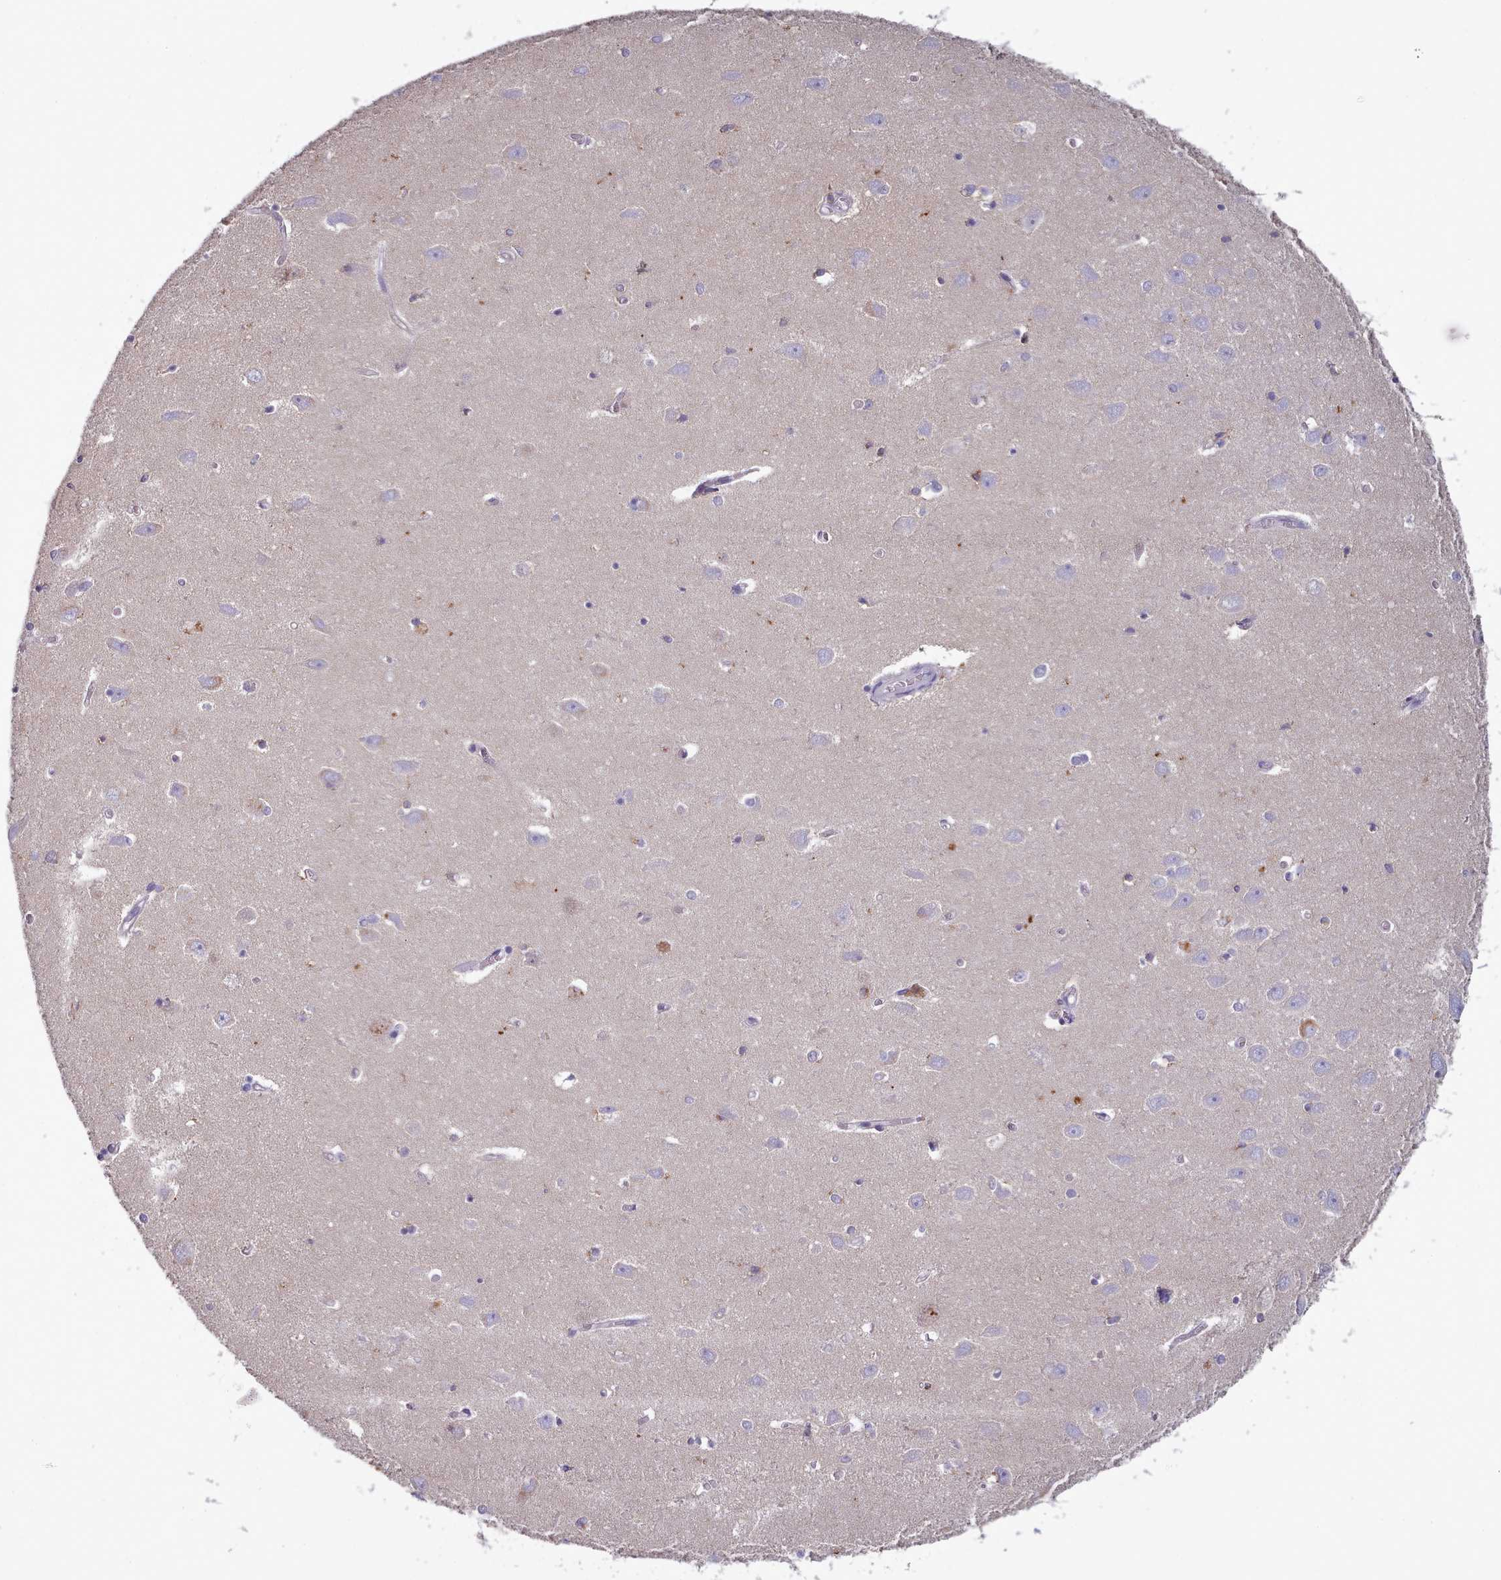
{"staining": {"intensity": "moderate", "quantity": "<25%", "location": "cytoplasmic/membranous"}, "tissue": "hippocampus", "cell_type": "Glial cells", "image_type": "normal", "snomed": [{"axis": "morphology", "description": "Normal tissue, NOS"}, {"axis": "topography", "description": "Hippocampus"}], "caption": "The immunohistochemical stain labels moderate cytoplasmic/membranous staining in glial cells of benign hippocampus. The staining was performed using DAB (3,3'-diaminobenzidine), with brown indicating positive protein expression. Nuclei are stained blue with hematoxylin.", "gene": "RAC1", "patient": {"sex": "female", "age": 64}}